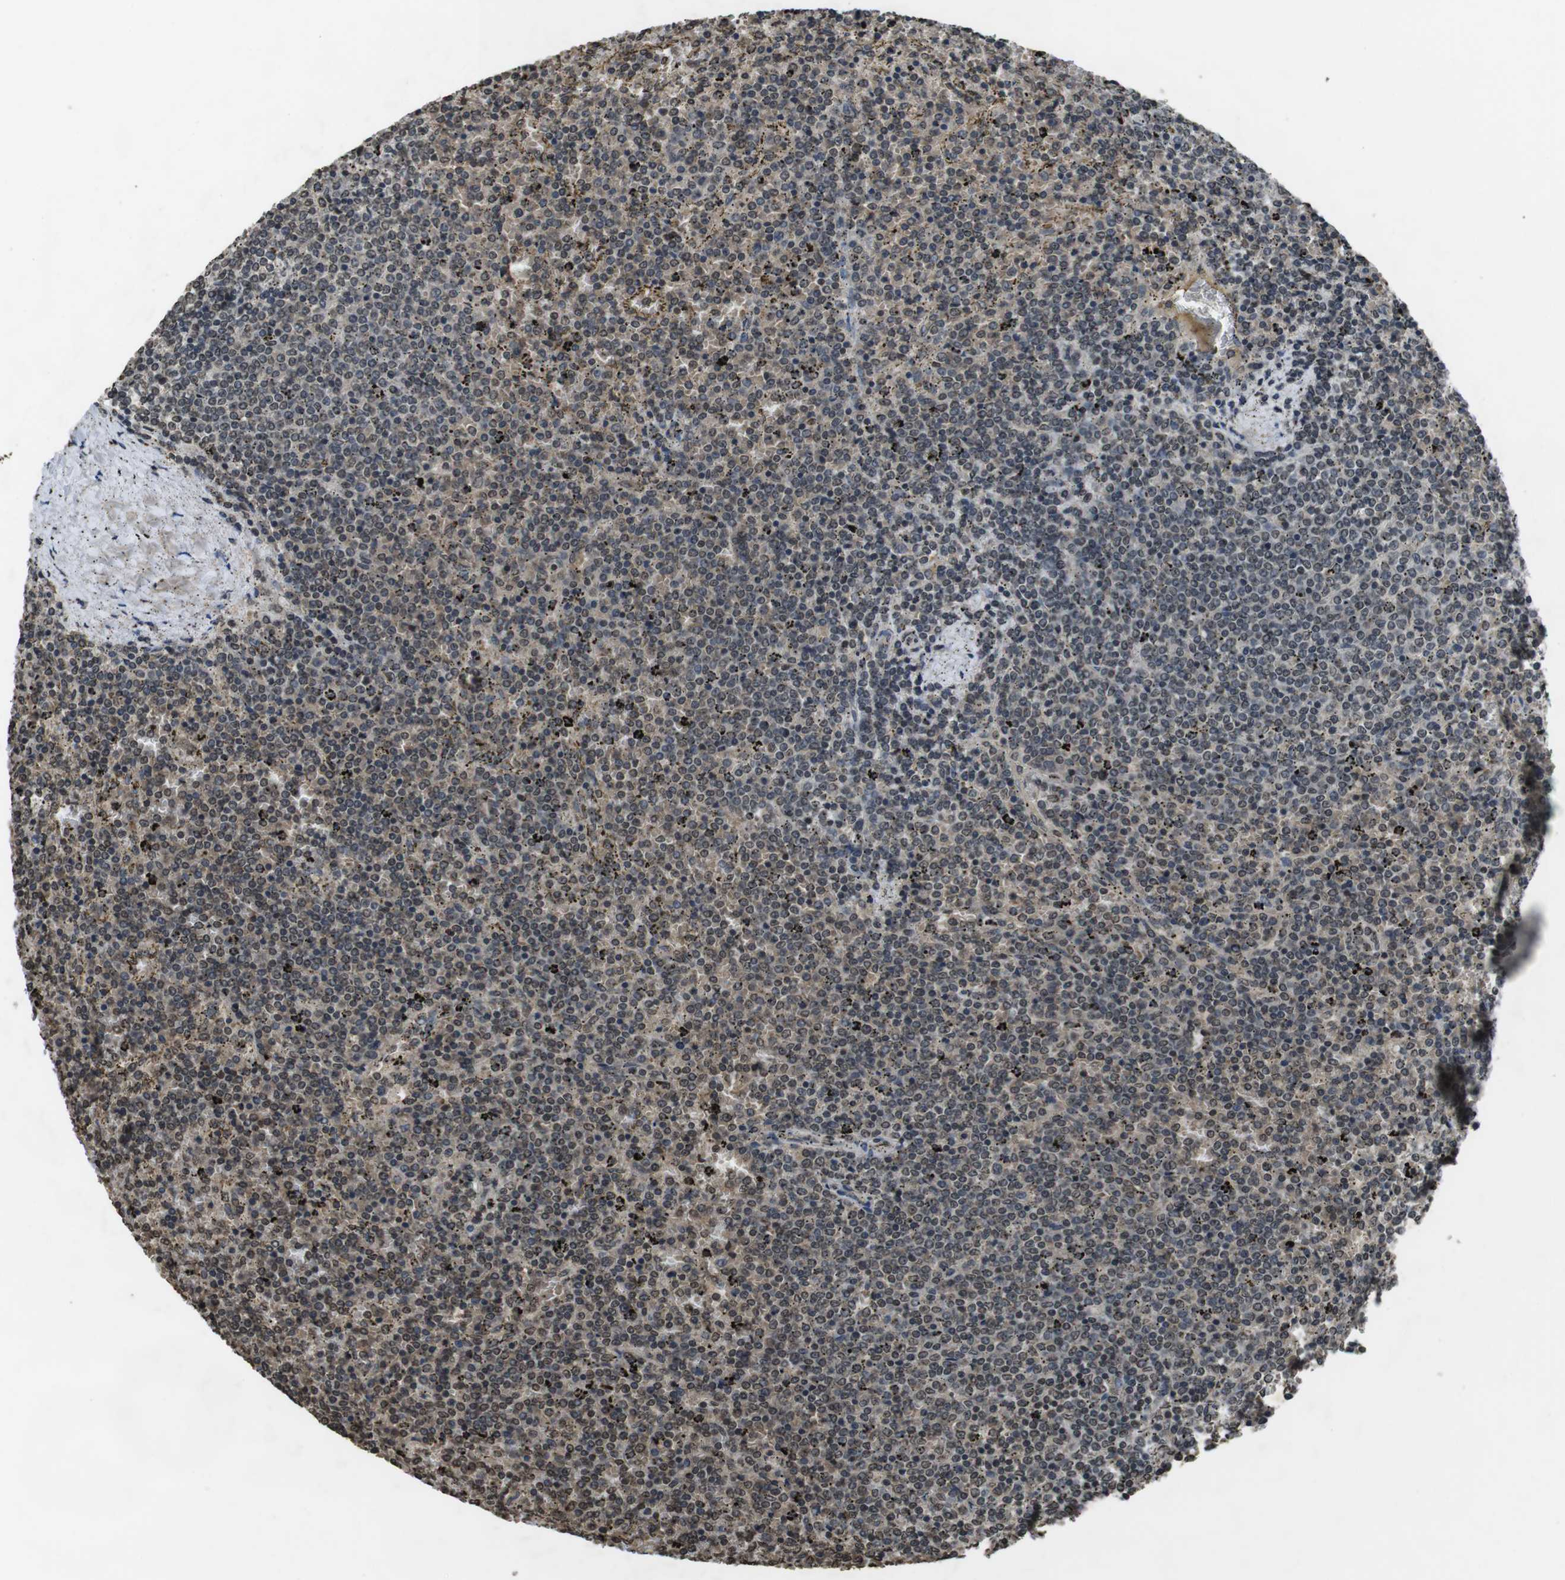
{"staining": {"intensity": "weak", "quantity": "<25%", "location": "nuclear"}, "tissue": "lymphoma", "cell_type": "Tumor cells", "image_type": "cancer", "snomed": [{"axis": "morphology", "description": "Malignant lymphoma, non-Hodgkin's type, Low grade"}, {"axis": "topography", "description": "Spleen"}], "caption": "Tumor cells show no significant positivity in low-grade malignant lymphoma, non-Hodgkin's type.", "gene": "MAF", "patient": {"sex": "female", "age": 77}}